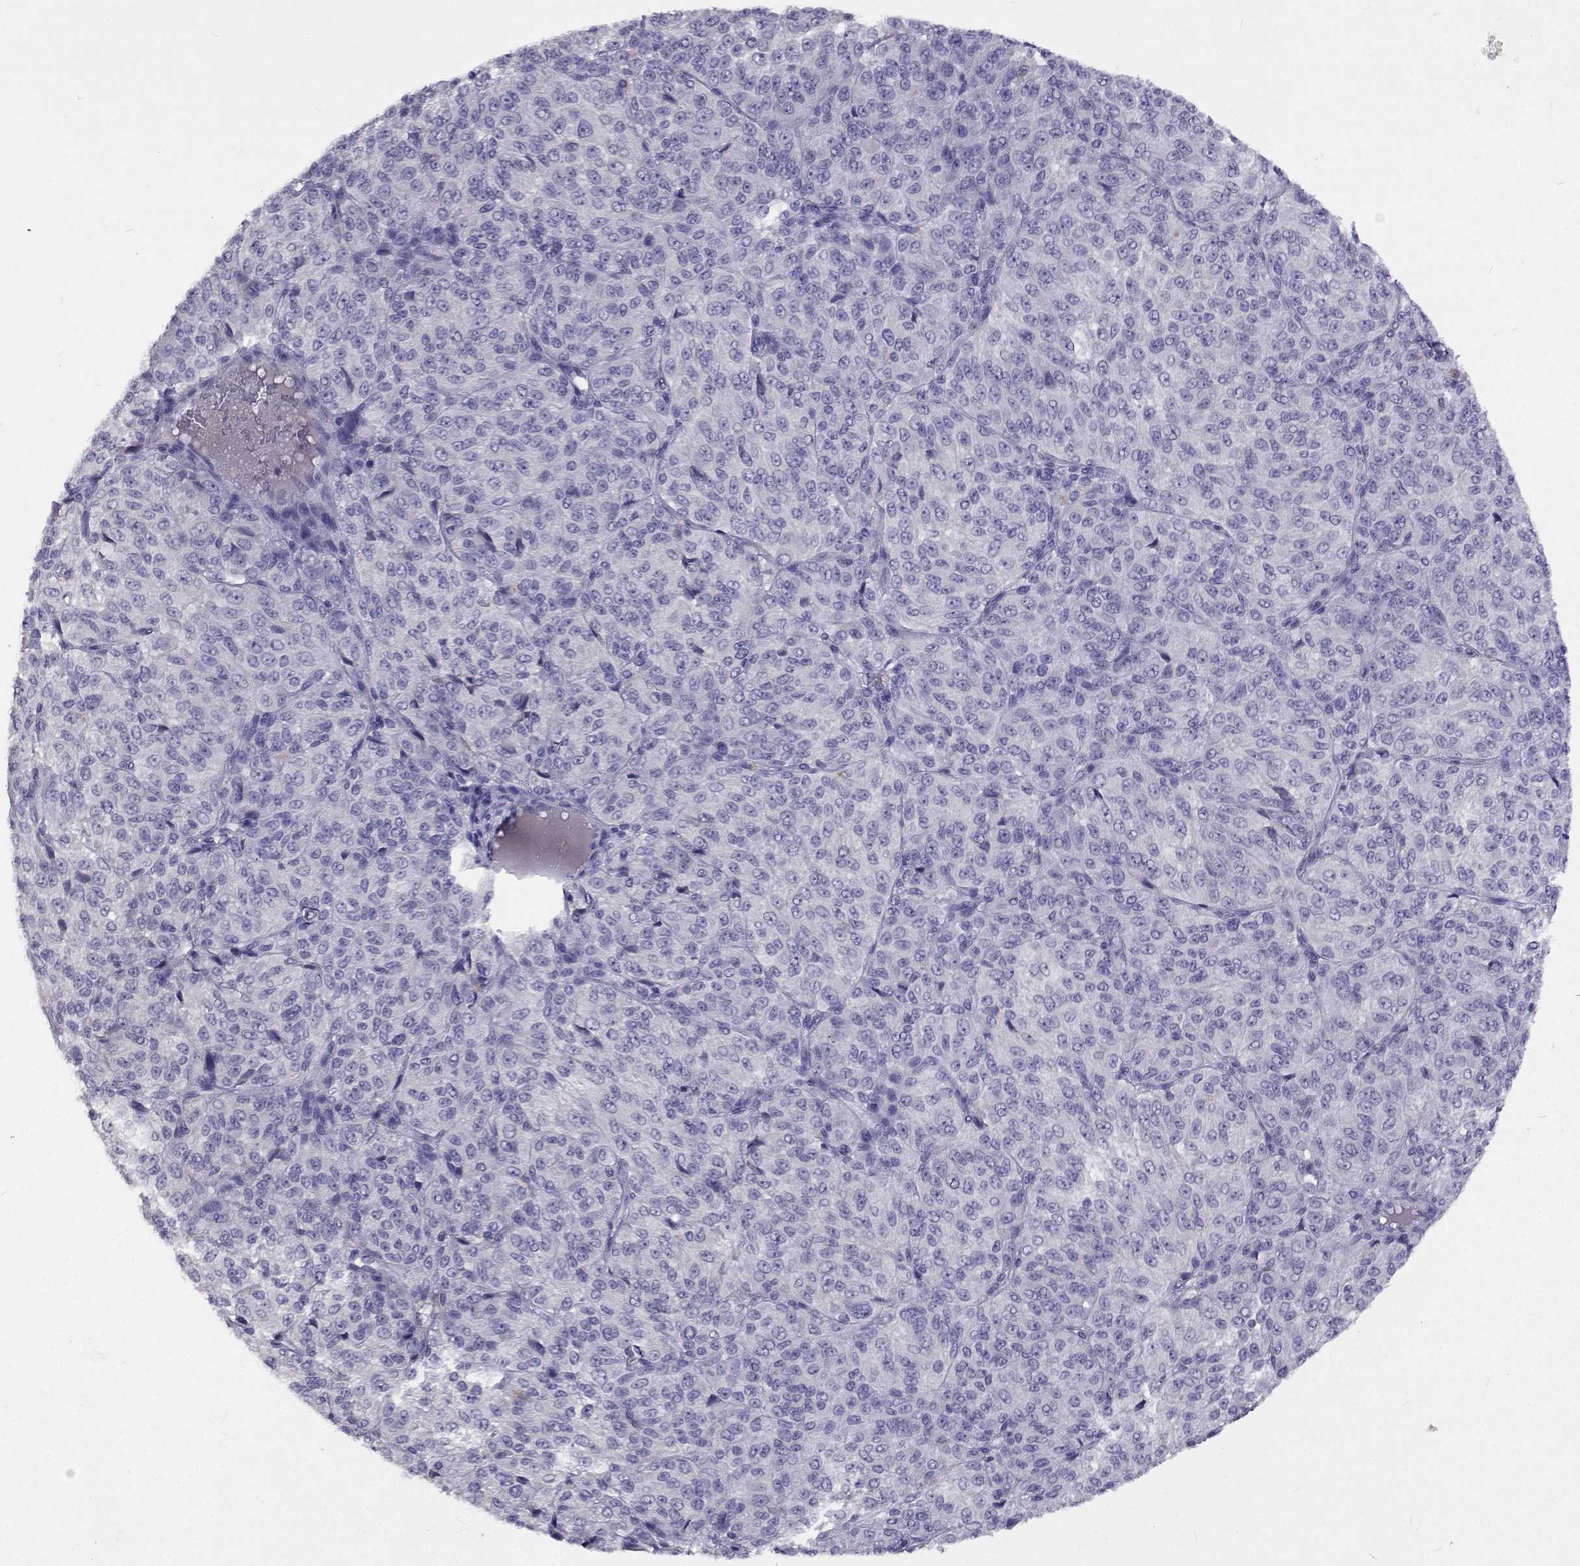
{"staining": {"intensity": "negative", "quantity": "none", "location": "none"}, "tissue": "melanoma", "cell_type": "Tumor cells", "image_type": "cancer", "snomed": [{"axis": "morphology", "description": "Malignant melanoma, Metastatic site"}, {"axis": "topography", "description": "Brain"}], "caption": "This is a histopathology image of immunohistochemistry staining of melanoma, which shows no staining in tumor cells.", "gene": "CFAP44", "patient": {"sex": "female", "age": 56}}